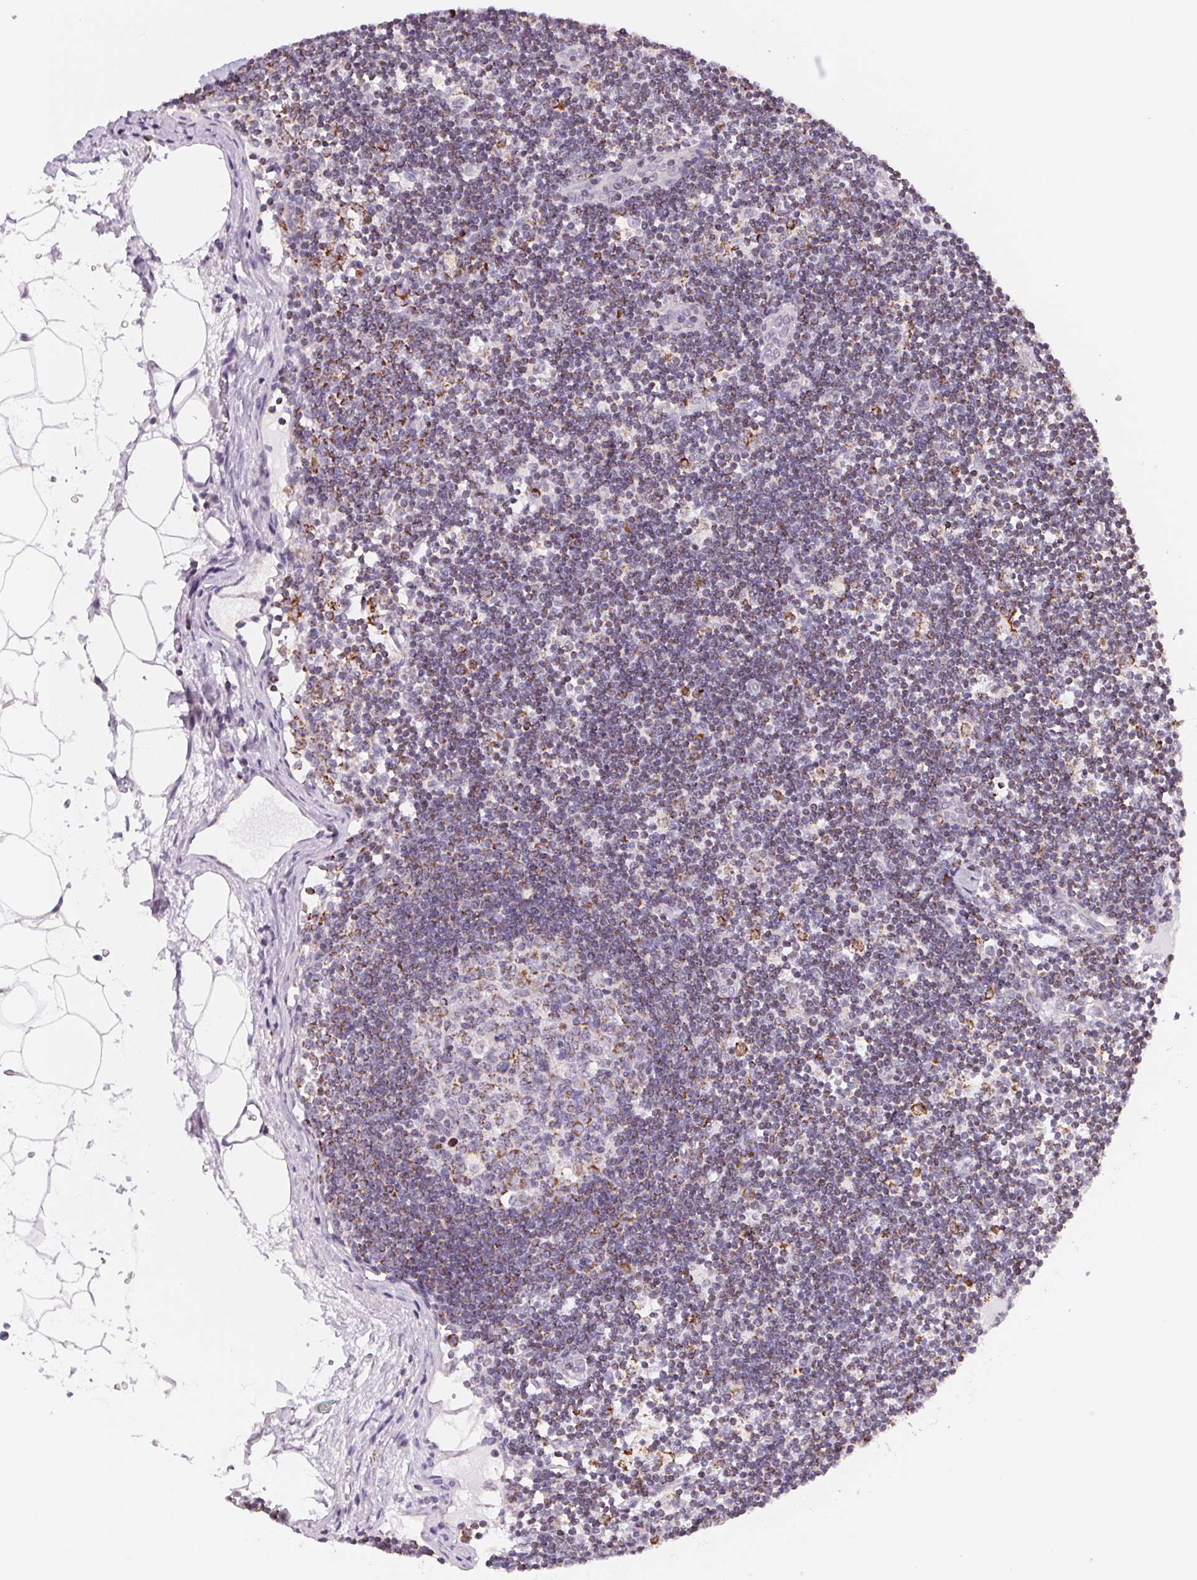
{"staining": {"intensity": "moderate", "quantity": "25%-75%", "location": "cytoplasmic/membranous"}, "tissue": "lymph node", "cell_type": "Germinal center cells", "image_type": "normal", "snomed": [{"axis": "morphology", "description": "Normal tissue, NOS"}, {"axis": "topography", "description": "Lymph node"}], "caption": "A brown stain labels moderate cytoplasmic/membranous expression of a protein in germinal center cells of benign human lymph node.", "gene": "GIPC2", "patient": {"sex": "female", "age": 65}}